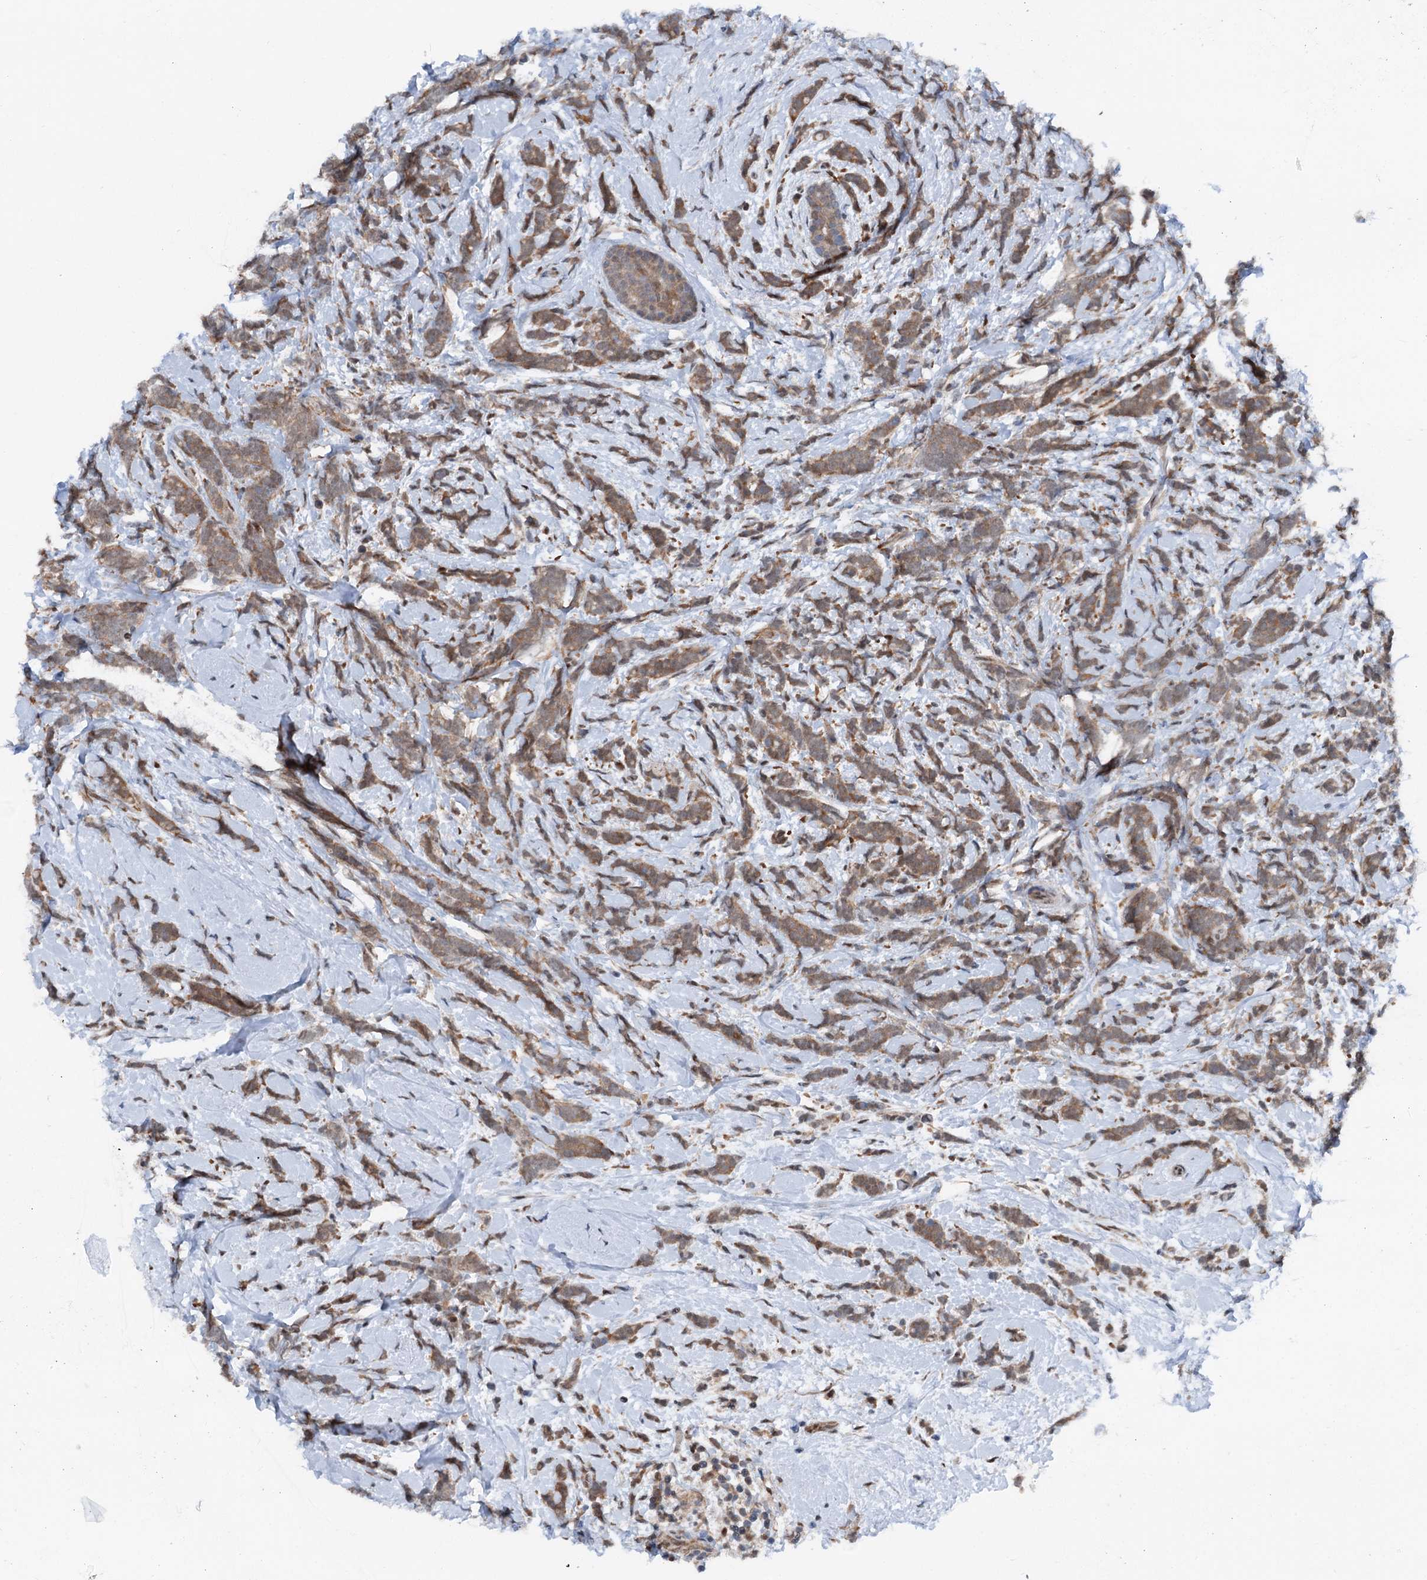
{"staining": {"intensity": "moderate", "quantity": ">75%", "location": "cytoplasmic/membranous"}, "tissue": "breast cancer", "cell_type": "Tumor cells", "image_type": "cancer", "snomed": [{"axis": "morphology", "description": "Lobular carcinoma"}, {"axis": "topography", "description": "Breast"}], "caption": "Protein staining of breast lobular carcinoma tissue shows moderate cytoplasmic/membranous staining in about >75% of tumor cells. The protein of interest is shown in brown color, while the nuclei are stained blue.", "gene": "PSMD13", "patient": {"sex": "female", "age": 58}}